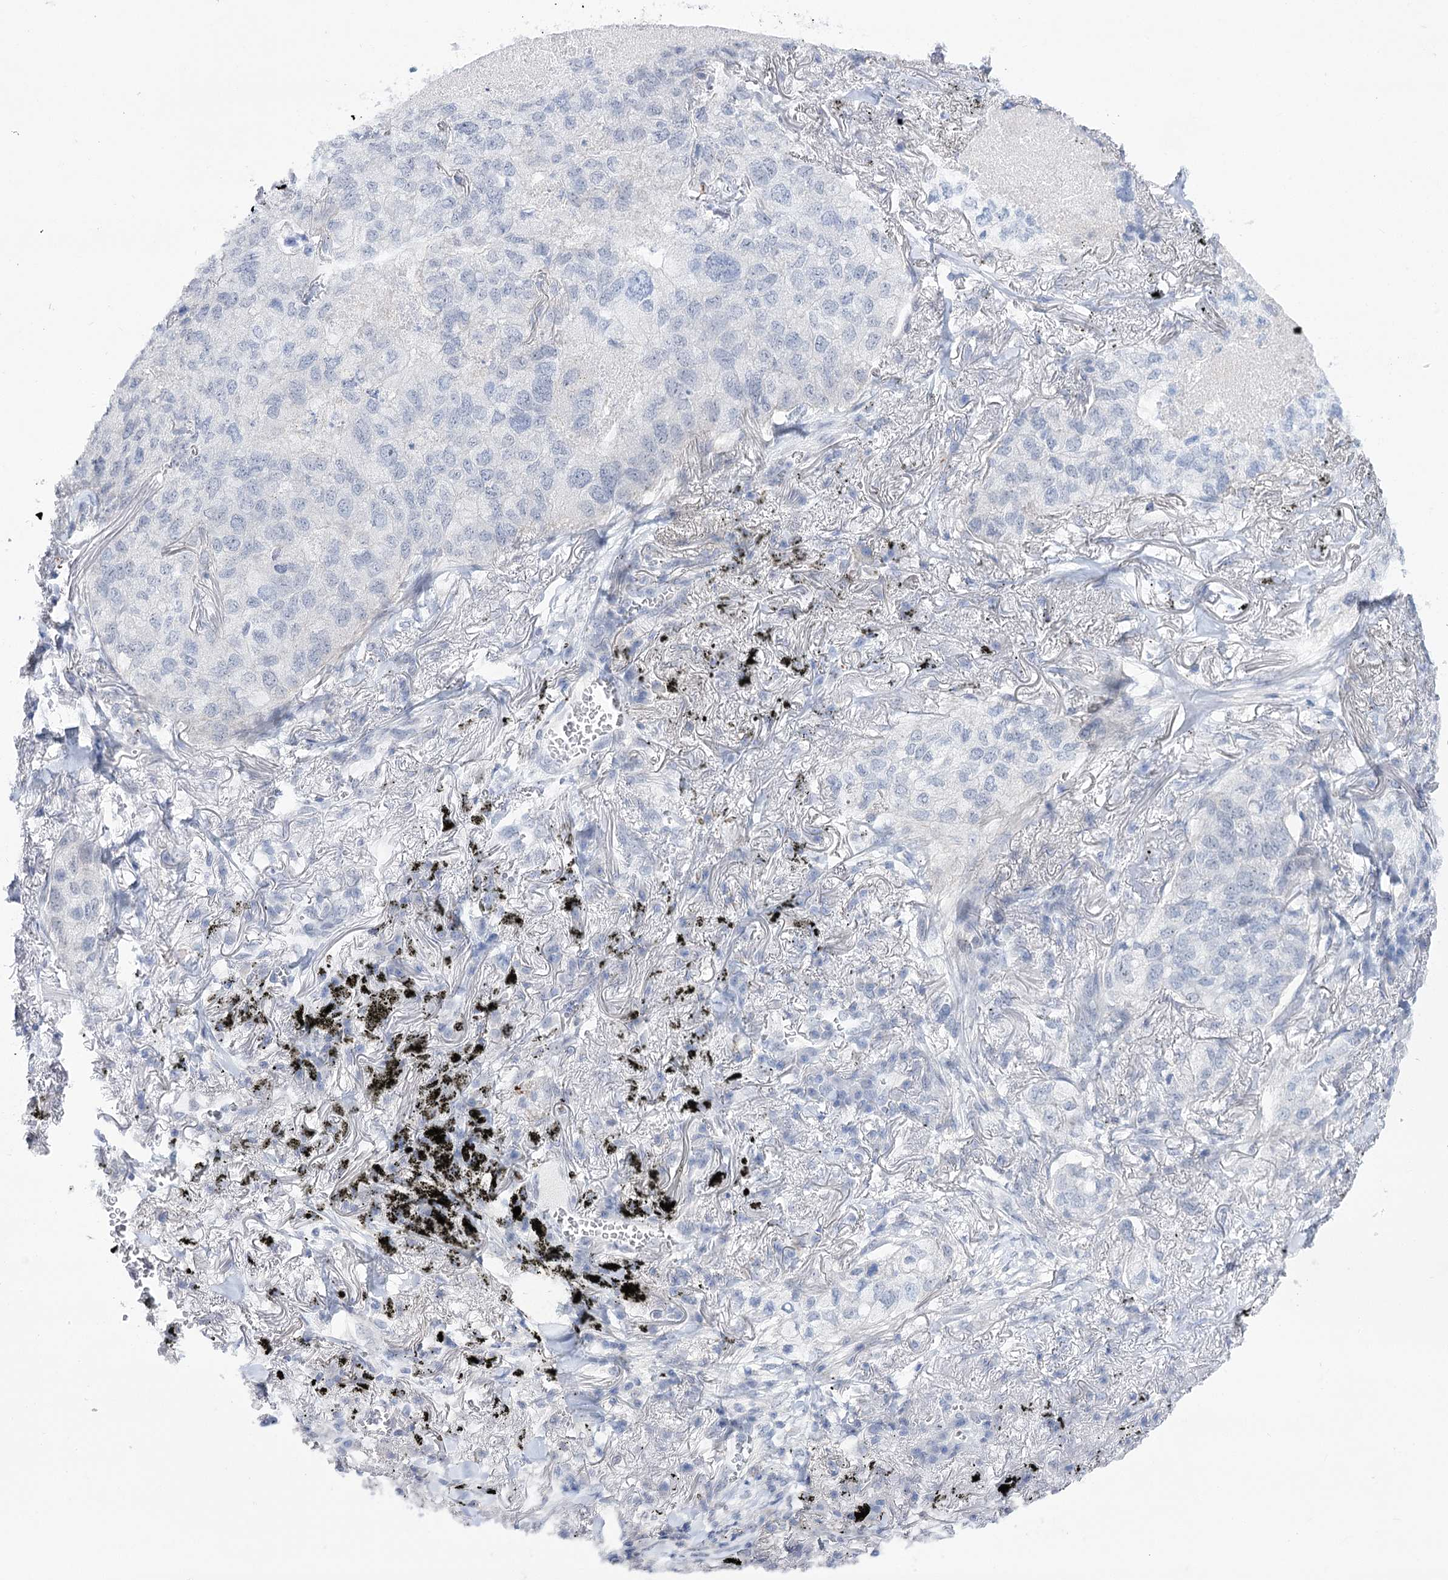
{"staining": {"intensity": "negative", "quantity": "none", "location": "none"}, "tissue": "lung cancer", "cell_type": "Tumor cells", "image_type": "cancer", "snomed": [{"axis": "morphology", "description": "Adenocarcinoma, NOS"}, {"axis": "topography", "description": "Lung"}], "caption": "High magnification brightfield microscopy of lung cancer (adenocarcinoma) stained with DAB (brown) and counterstained with hematoxylin (blue): tumor cells show no significant positivity. Nuclei are stained in blue.", "gene": "ATP10B", "patient": {"sex": "male", "age": 65}}